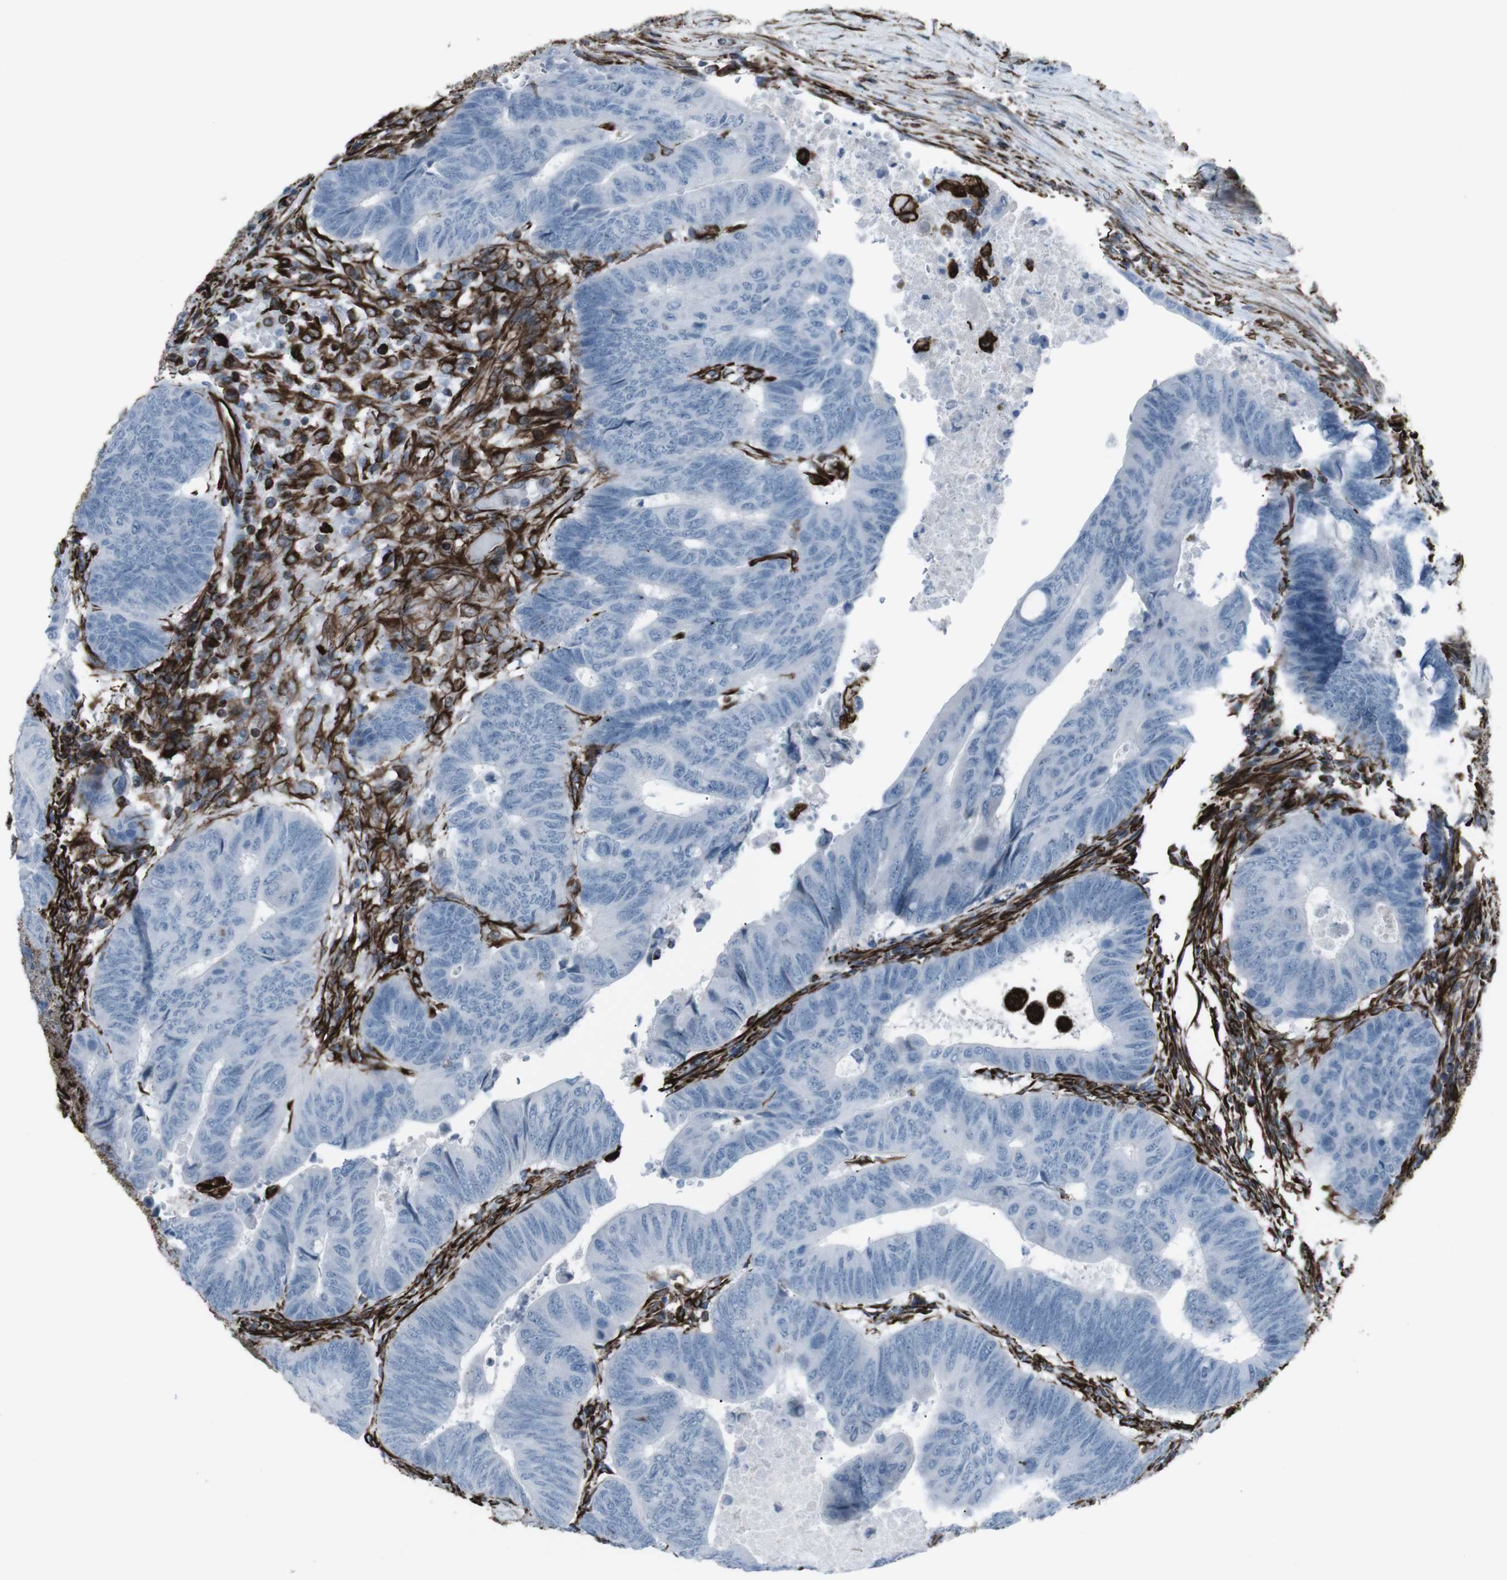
{"staining": {"intensity": "negative", "quantity": "none", "location": "none"}, "tissue": "colorectal cancer", "cell_type": "Tumor cells", "image_type": "cancer", "snomed": [{"axis": "morphology", "description": "Normal tissue, NOS"}, {"axis": "morphology", "description": "Adenocarcinoma, NOS"}, {"axis": "topography", "description": "Rectum"}, {"axis": "topography", "description": "Peripheral nerve tissue"}], "caption": "This is a image of immunohistochemistry (IHC) staining of colorectal cancer (adenocarcinoma), which shows no expression in tumor cells.", "gene": "ZDHHC6", "patient": {"sex": "male", "age": 92}}